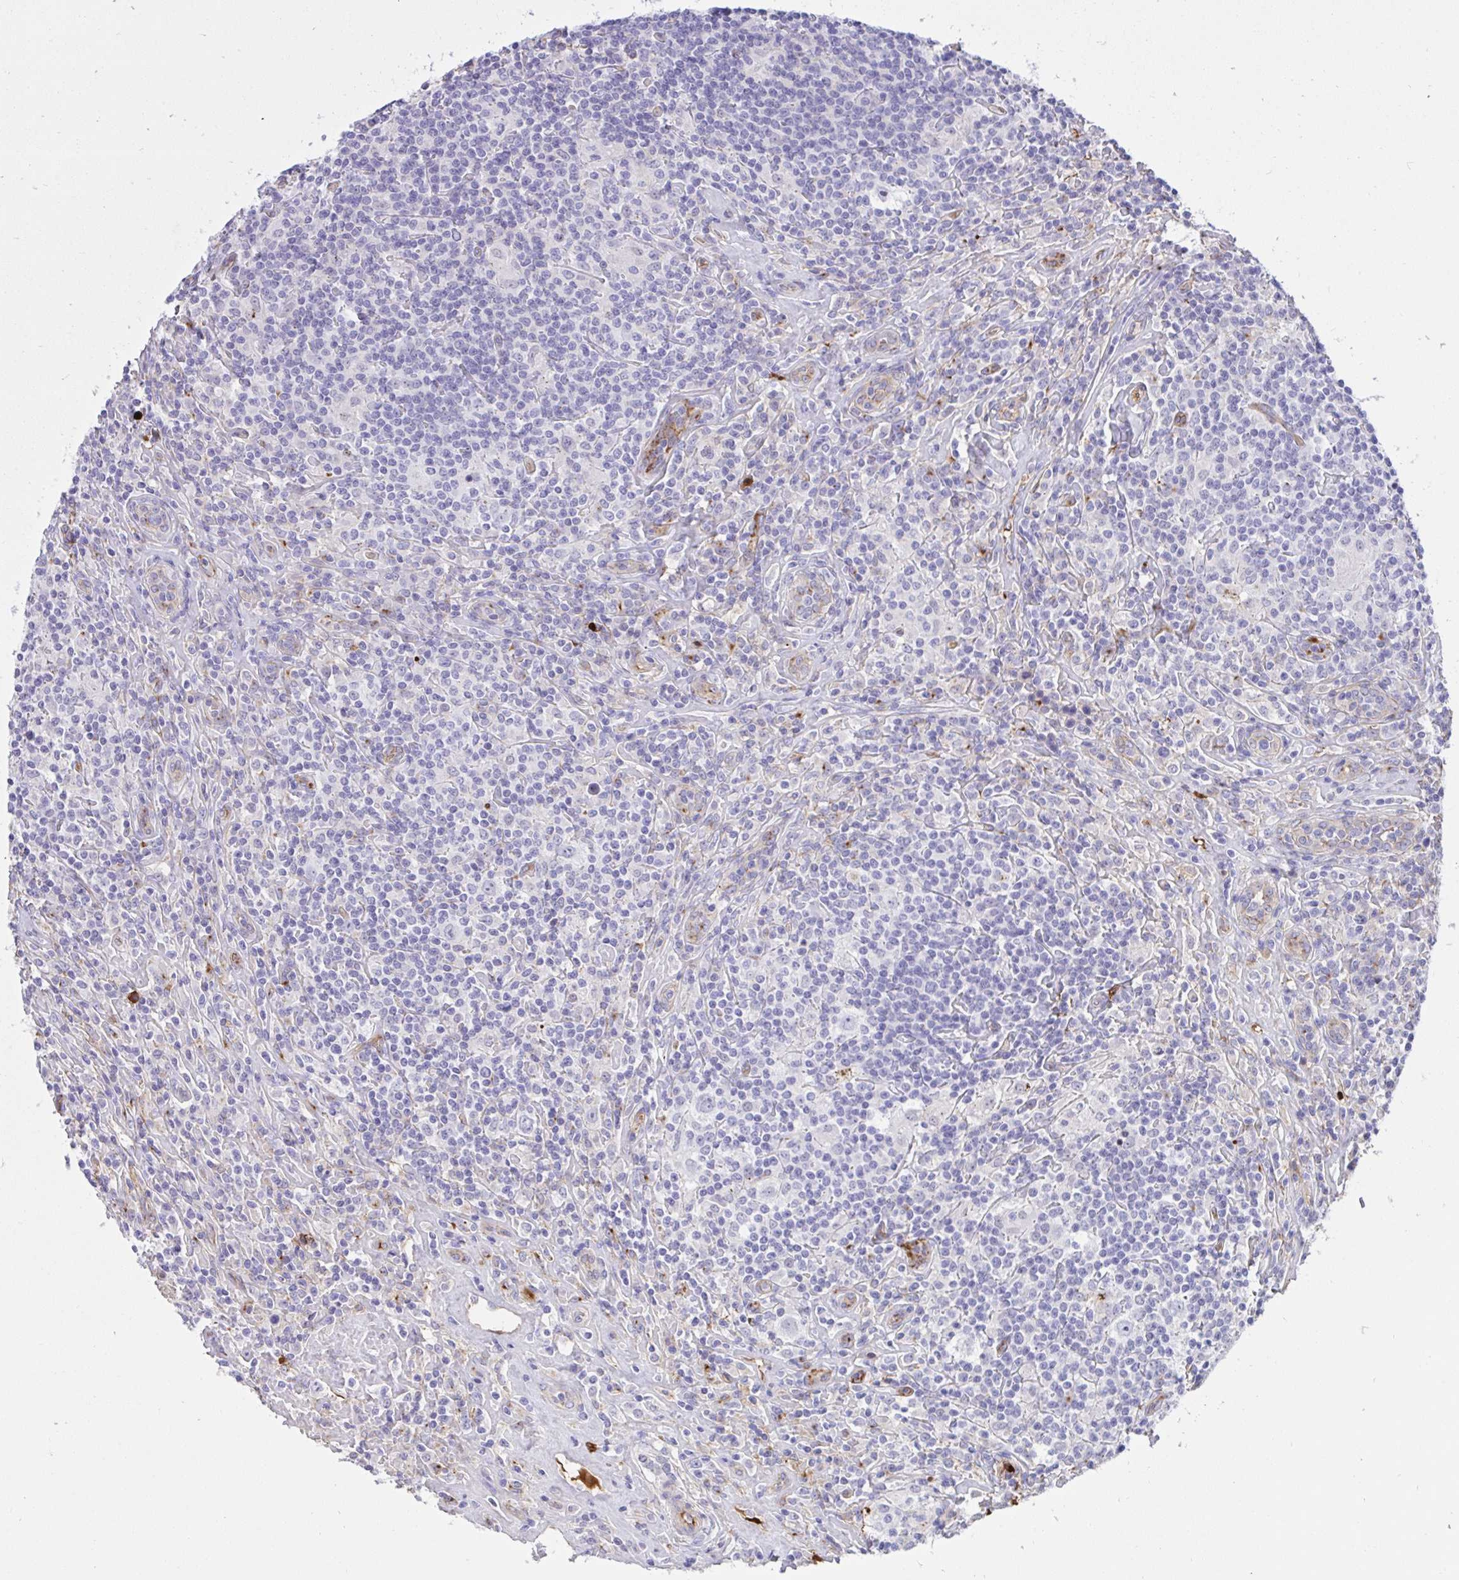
{"staining": {"intensity": "negative", "quantity": "none", "location": "none"}, "tissue": "lymphoma", "cell_type": "Tumor cells", "image_type": "cancer", "snomed": [{"axis": "morphology", "description": "Hodgkin's disease, NOS"}, {"axis": "morphology", "description": "Hodgkin's lymphoma, nodular sclerosis"}, {"axis": "topography", "description": "Lymph node"}], "caption": "Tumor cells show no significant staining in lymphoma.", "gene": "F2", "patient": {"sex": "female", "age": 10}}